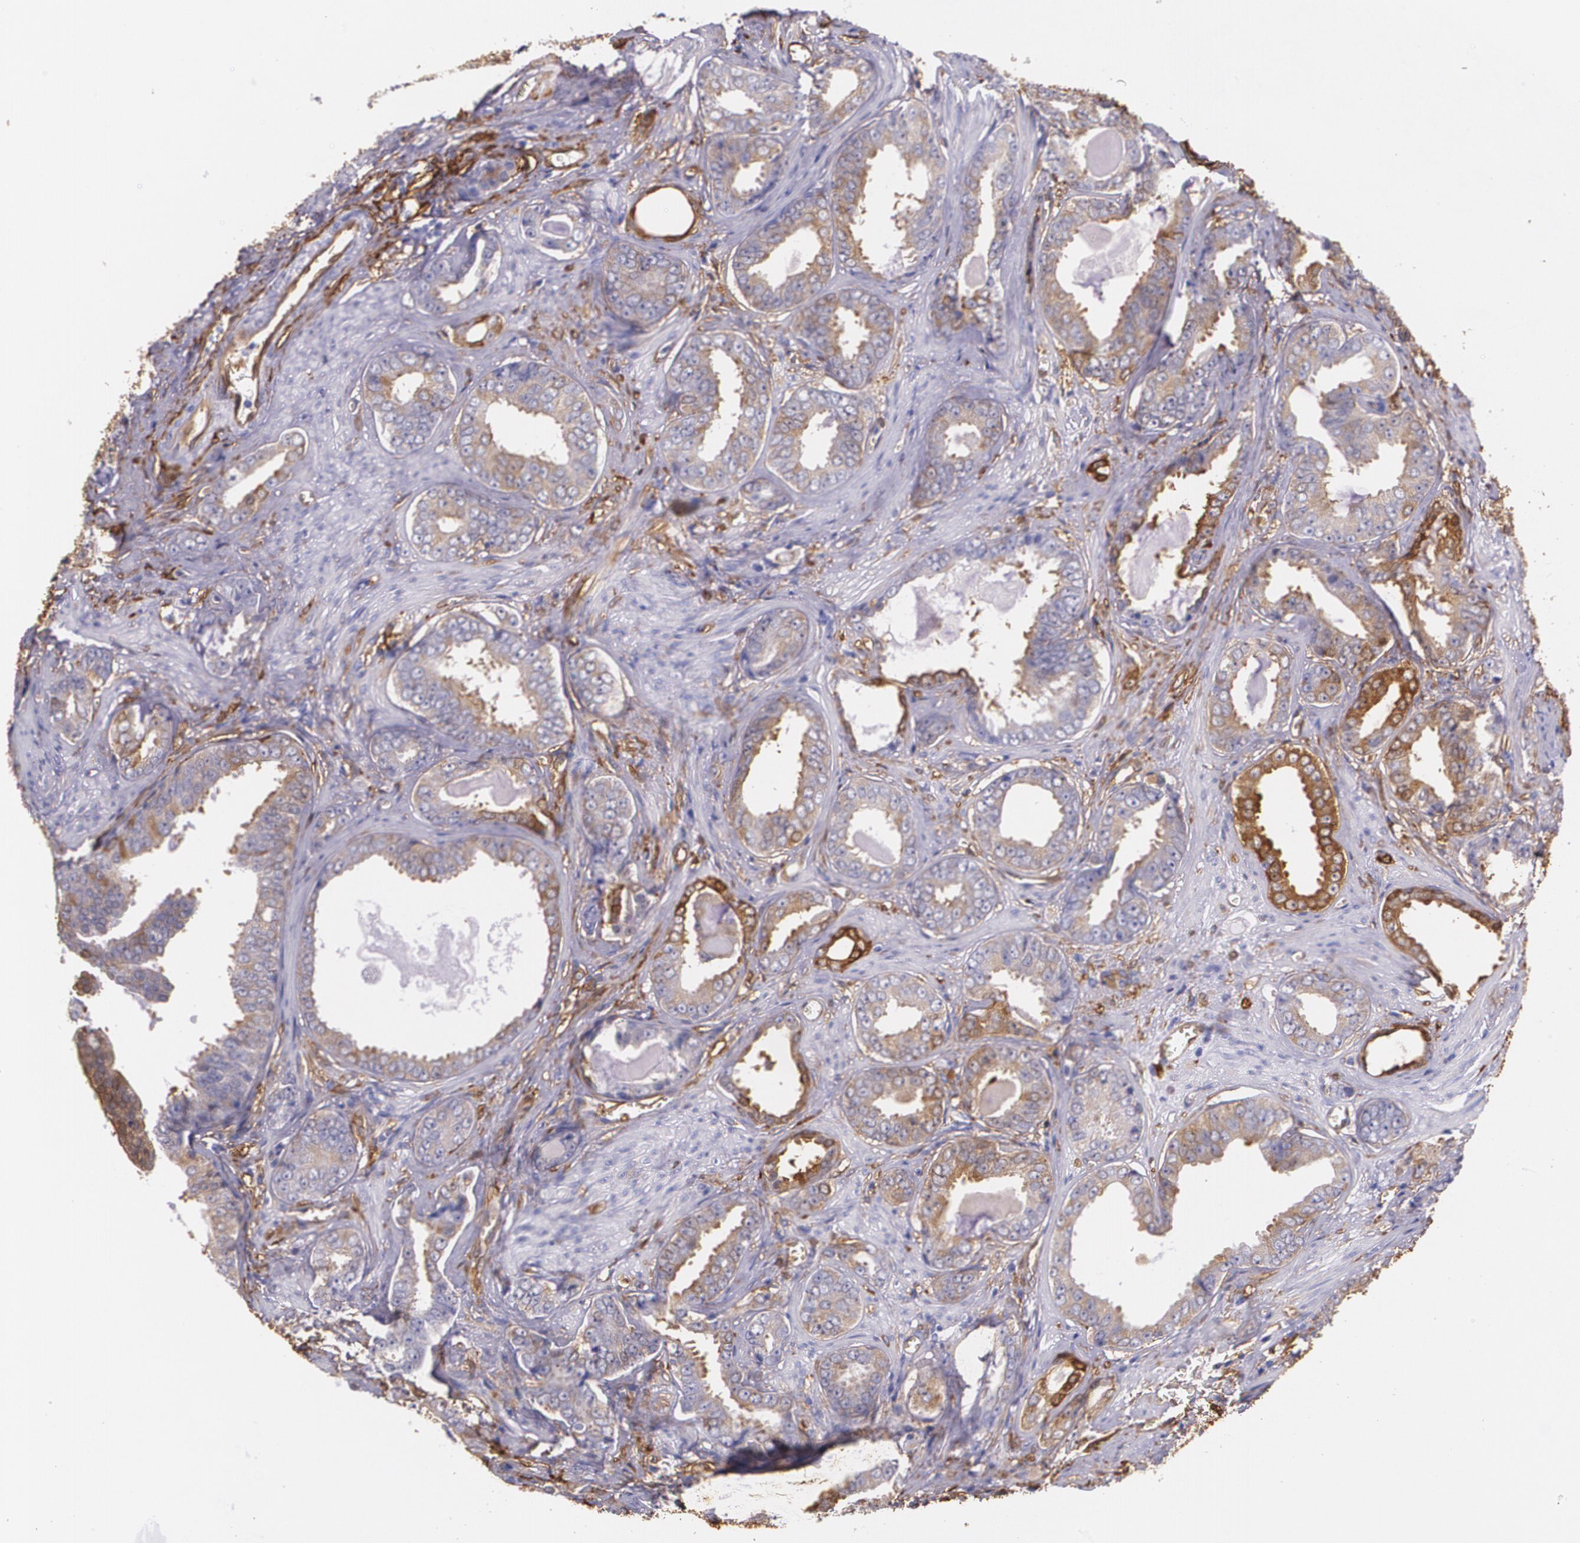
{"staining": {"intensity": "weak", "quantity": "<25%", "location": "cytoplasmic/membranous"}, "tissue": "prostate cancer", "cell_type": "Tumor cells", "image_type": "cancer", "snomed": [{"axis": "morphology", "description": "Adenocarcinoma, Medium grade"}, {"axis": "topography", "description": "Prostate"}], "caption": "This is an immunohistochemistry photomicrograph of medium-grade adenocarcinoma (prostate). There is no staining in tumor cells.", "gene": "MMP2", "patient": {"sex": "male", "age": 79}}